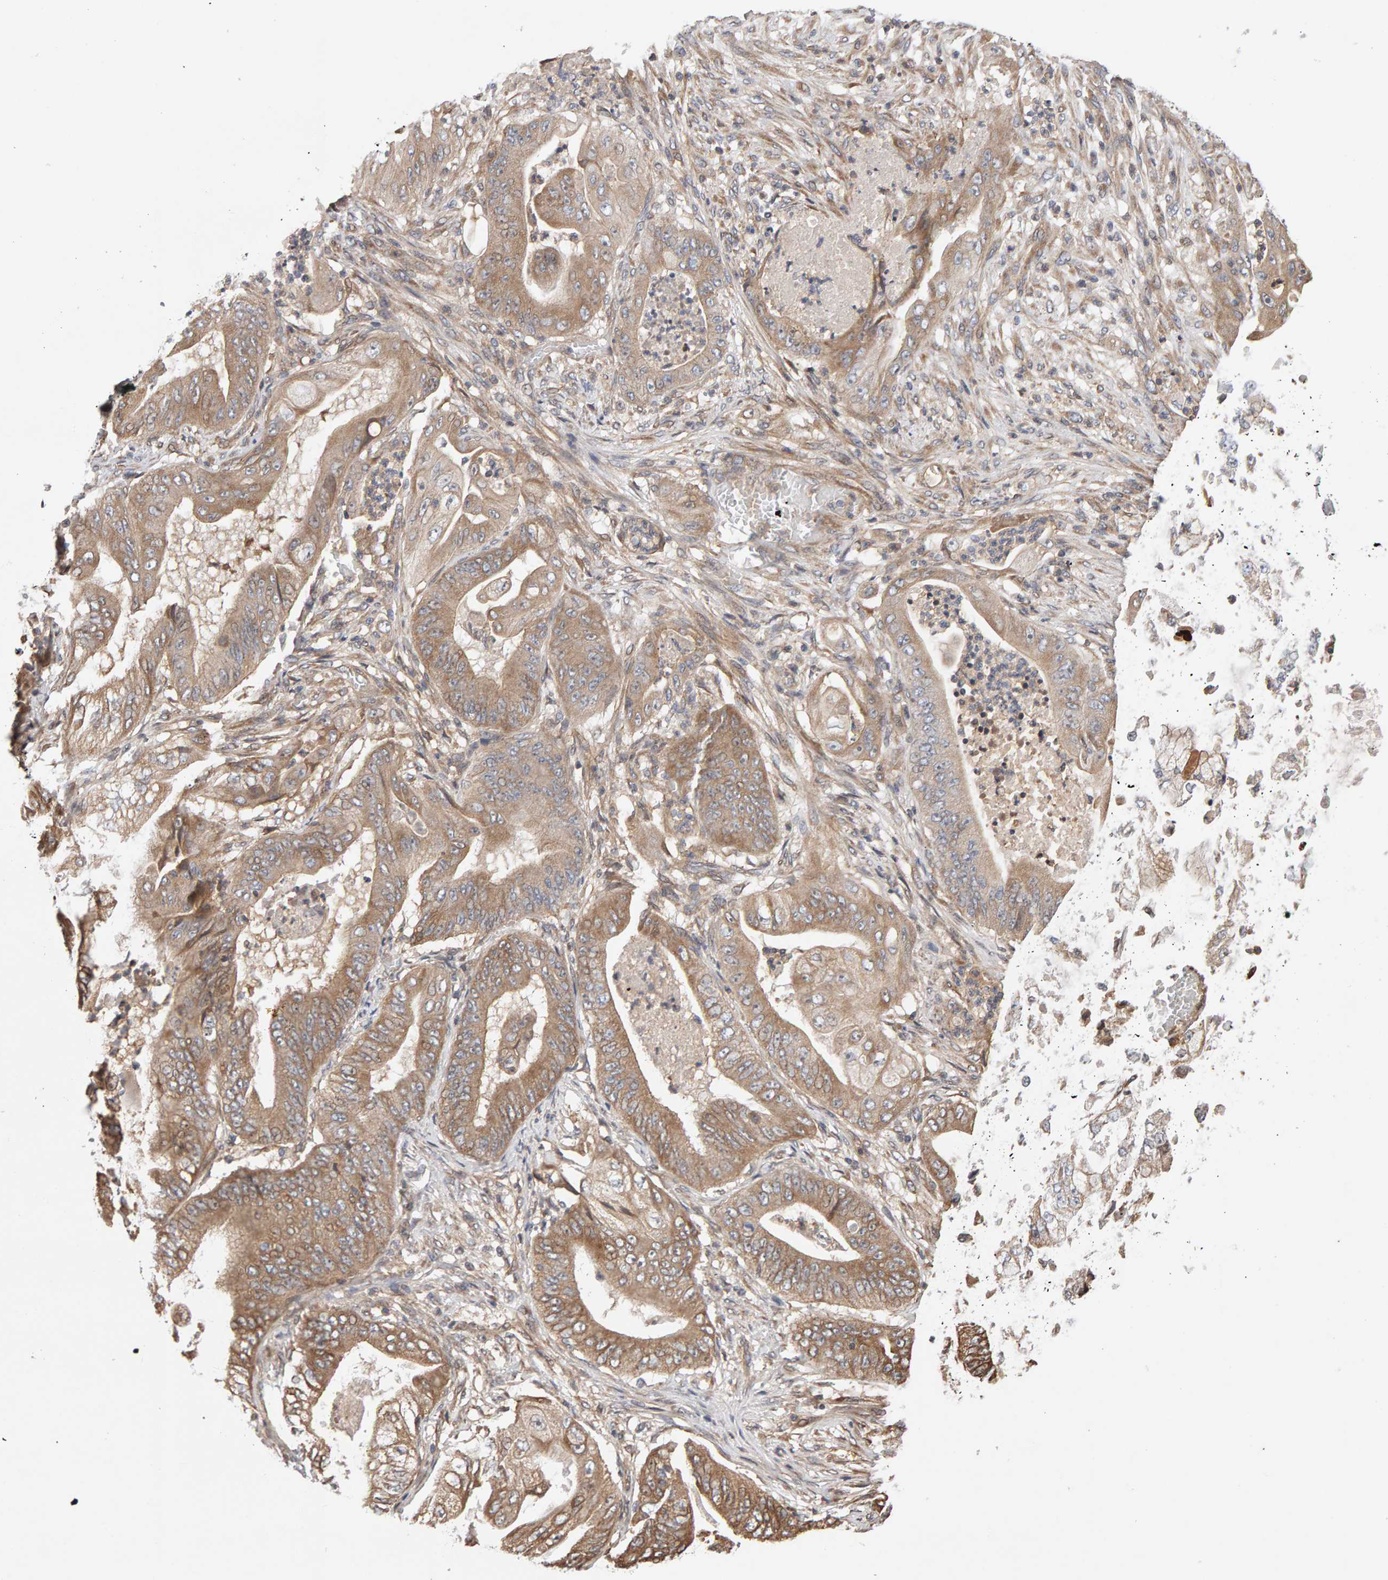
{"staining": {"intensity": "weak", "quantity": ">75%", "location": "cytoplasmic/membranous"}, "tissue": "stomach cancer", "cell_type": "Tumor cells", "image_type": "cancer", "snomed": [{"axis": "morphology", "description": "Normal tissue, NOS"}, {"axis": "morphology", "description": "Adenocarcinoma, NOS"}, {"axis": "topography", "description": "Stomach"}], "caption": "The image displays immunohistochemical staining of stomach adenocarcinoma. There is weak cytoplasmic/membranous expression is appreciated in about >75% of tumor cells. Immunohistochemistry (ihc) stains the protein in brown and the nuclei are stained blue.", "gene": "LZTS1", "patient": {"sex": "male", "age": 62}}